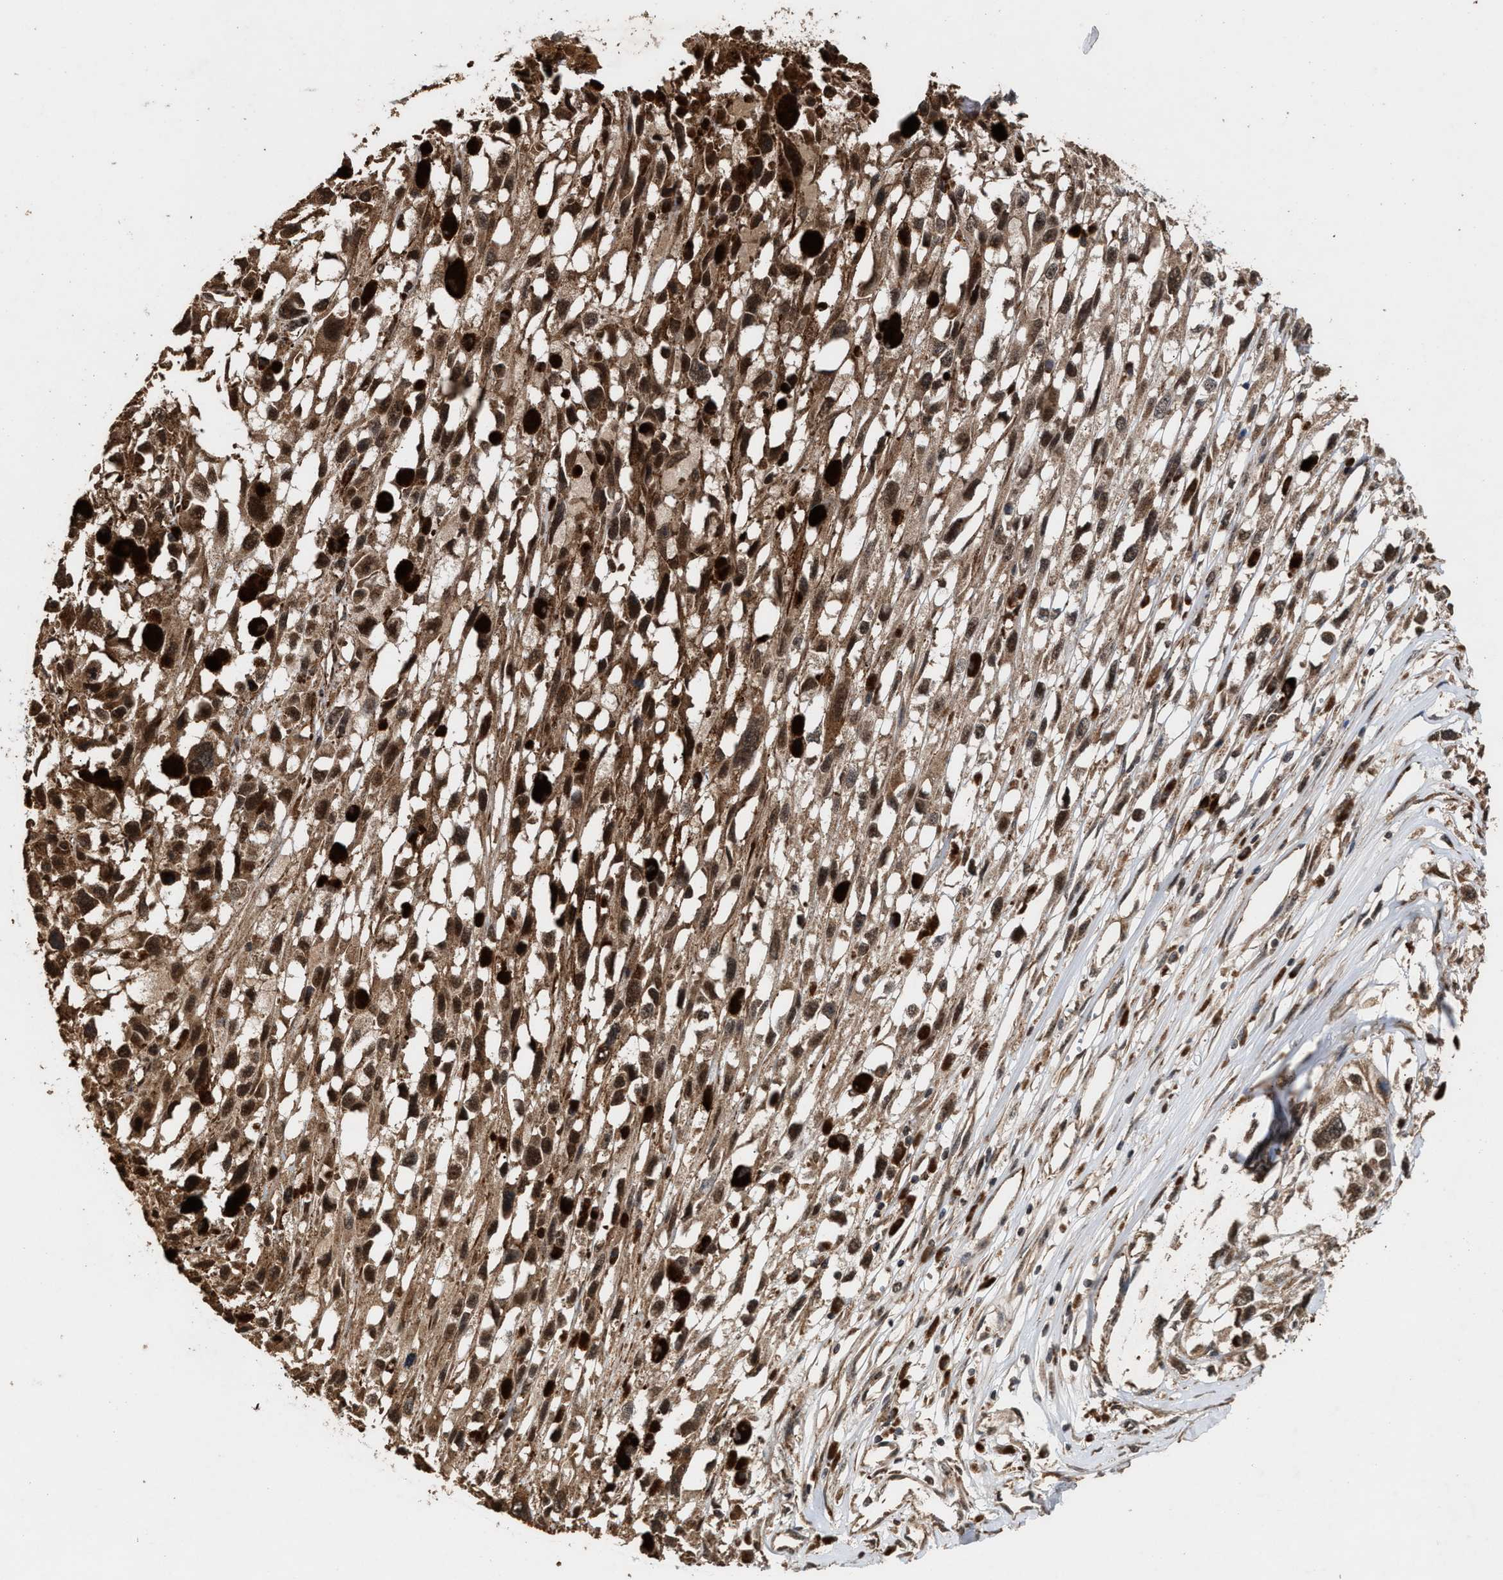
{"staining": {"intensity": "moderate", "quantity": ">75%", "location": "cytoplasmic/membranous,nuclear"}, "tissue": "melanoma", "cell_type": "Tumor cells", "image_type": "cancer", "snomed": [{"axis": "morphology", "description": "Malignant melanoma, Metastatic site"}, {"axis": "topography", "description": "Lymph node"}], "caption": "IHC staining of melanoma, which demonstrates medium levels of moderate cytoplasmic/membranous and nuclear positivity in approximately >75% of tumor cells indicating moderate cytoplasmic/membranous and nuclear protein staining. The staining was performed using DAB (brown) for protein detection and nuclei were counterstained in hematoxylin (blue).", "gene": "ZNHIT6", "patient": {"sex": "male", "age": 59}}